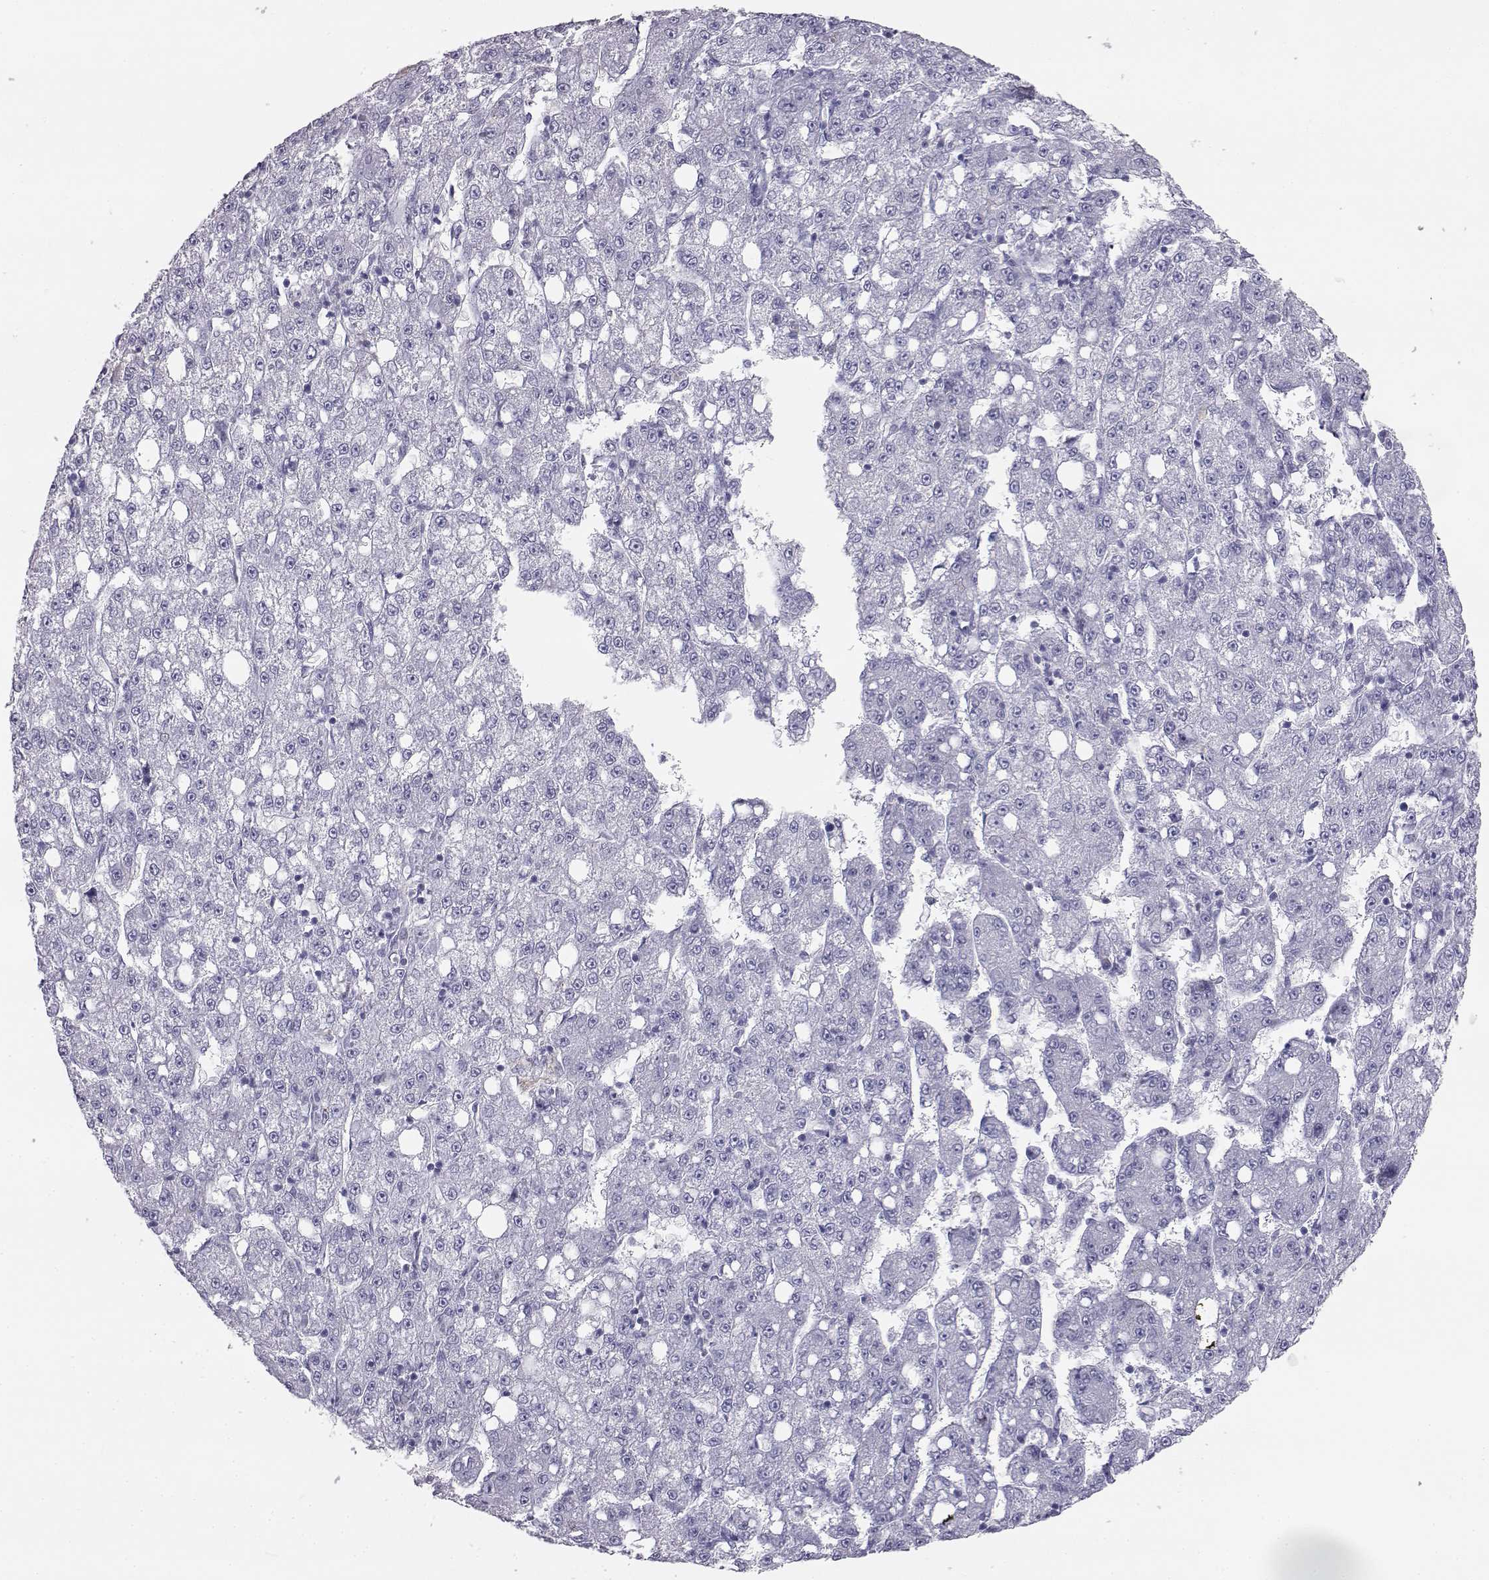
{"staining": {"intensity": "negative", "quantity": "none", "location": "none"}, "tissue": "liver cancer", "cell_type": "Tumor cells", "image_type": "cancer", "snomed": [{"axis": "morphology", "description": "Carcinoma, Hepatocellular, NOS"}, {"axis": "topography", "description": "Liver"}], "caption": "The immunohistochemistry (IHC) micrograph has no significant staining in tumor cells of liver cancer (hepatocellular carcinoma) tissue.", "gene": "ITLN2", "patient": {"sex": "female", "age": 65}}